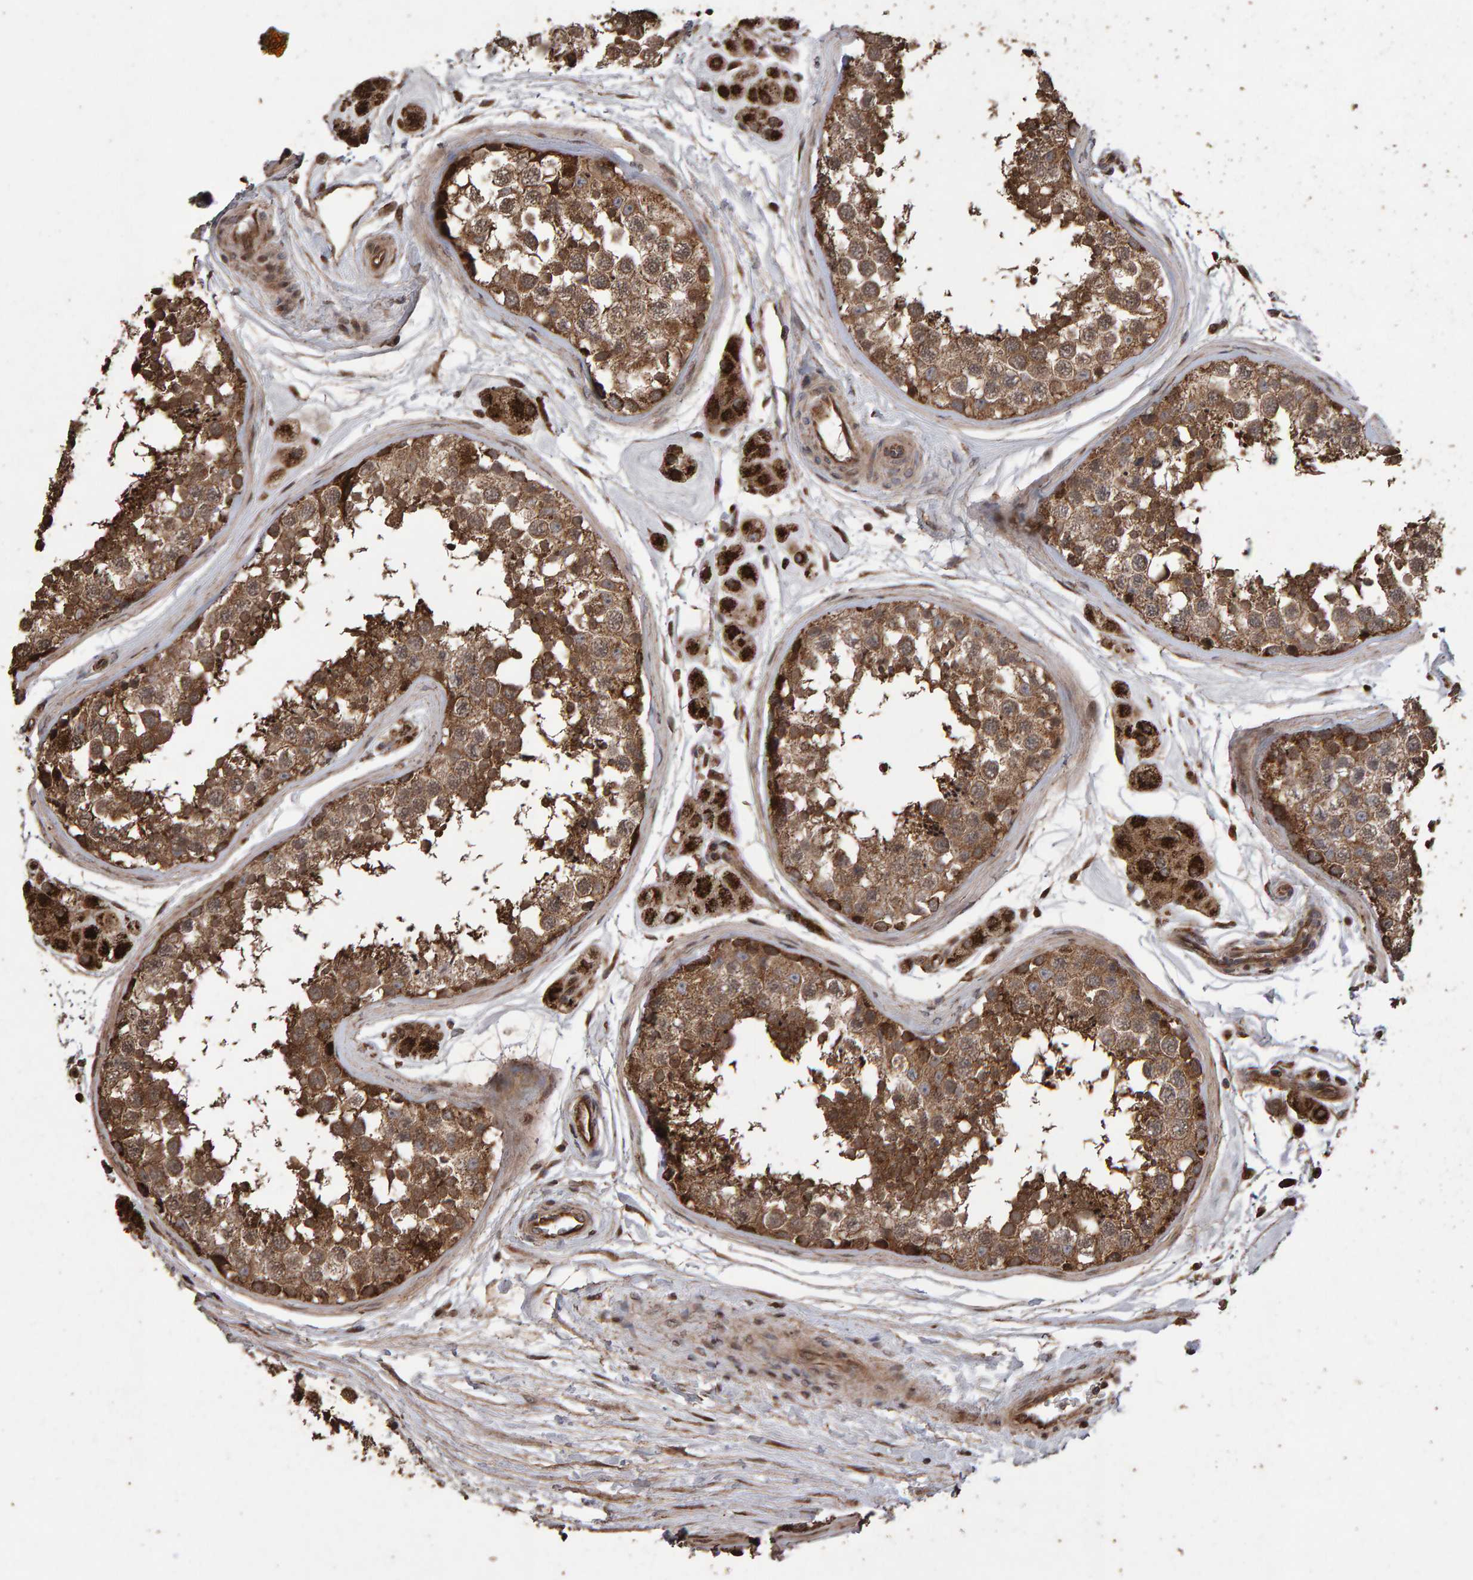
{"staining": {"intensity": "moderate", "quantity": ">75%", "location": "cytoplasmic/membranous"}, "tissue": "testis", "cell_type": "Cells in seminiferous ducts", "image_type": "normal", "snomed": [{"axis": "morphology", "description": "Normal tissue, NOS"}, {"axis": "topography", "description": "Testis"}], "caption": "Cells in seminiferous ducts demonstrate medium levels of moderate cytoplasmic/membranous expression in approximately >75% of cells in normal testis.", "gene": "OSBP2", "patient": {"sex": "male", "age": 56}}